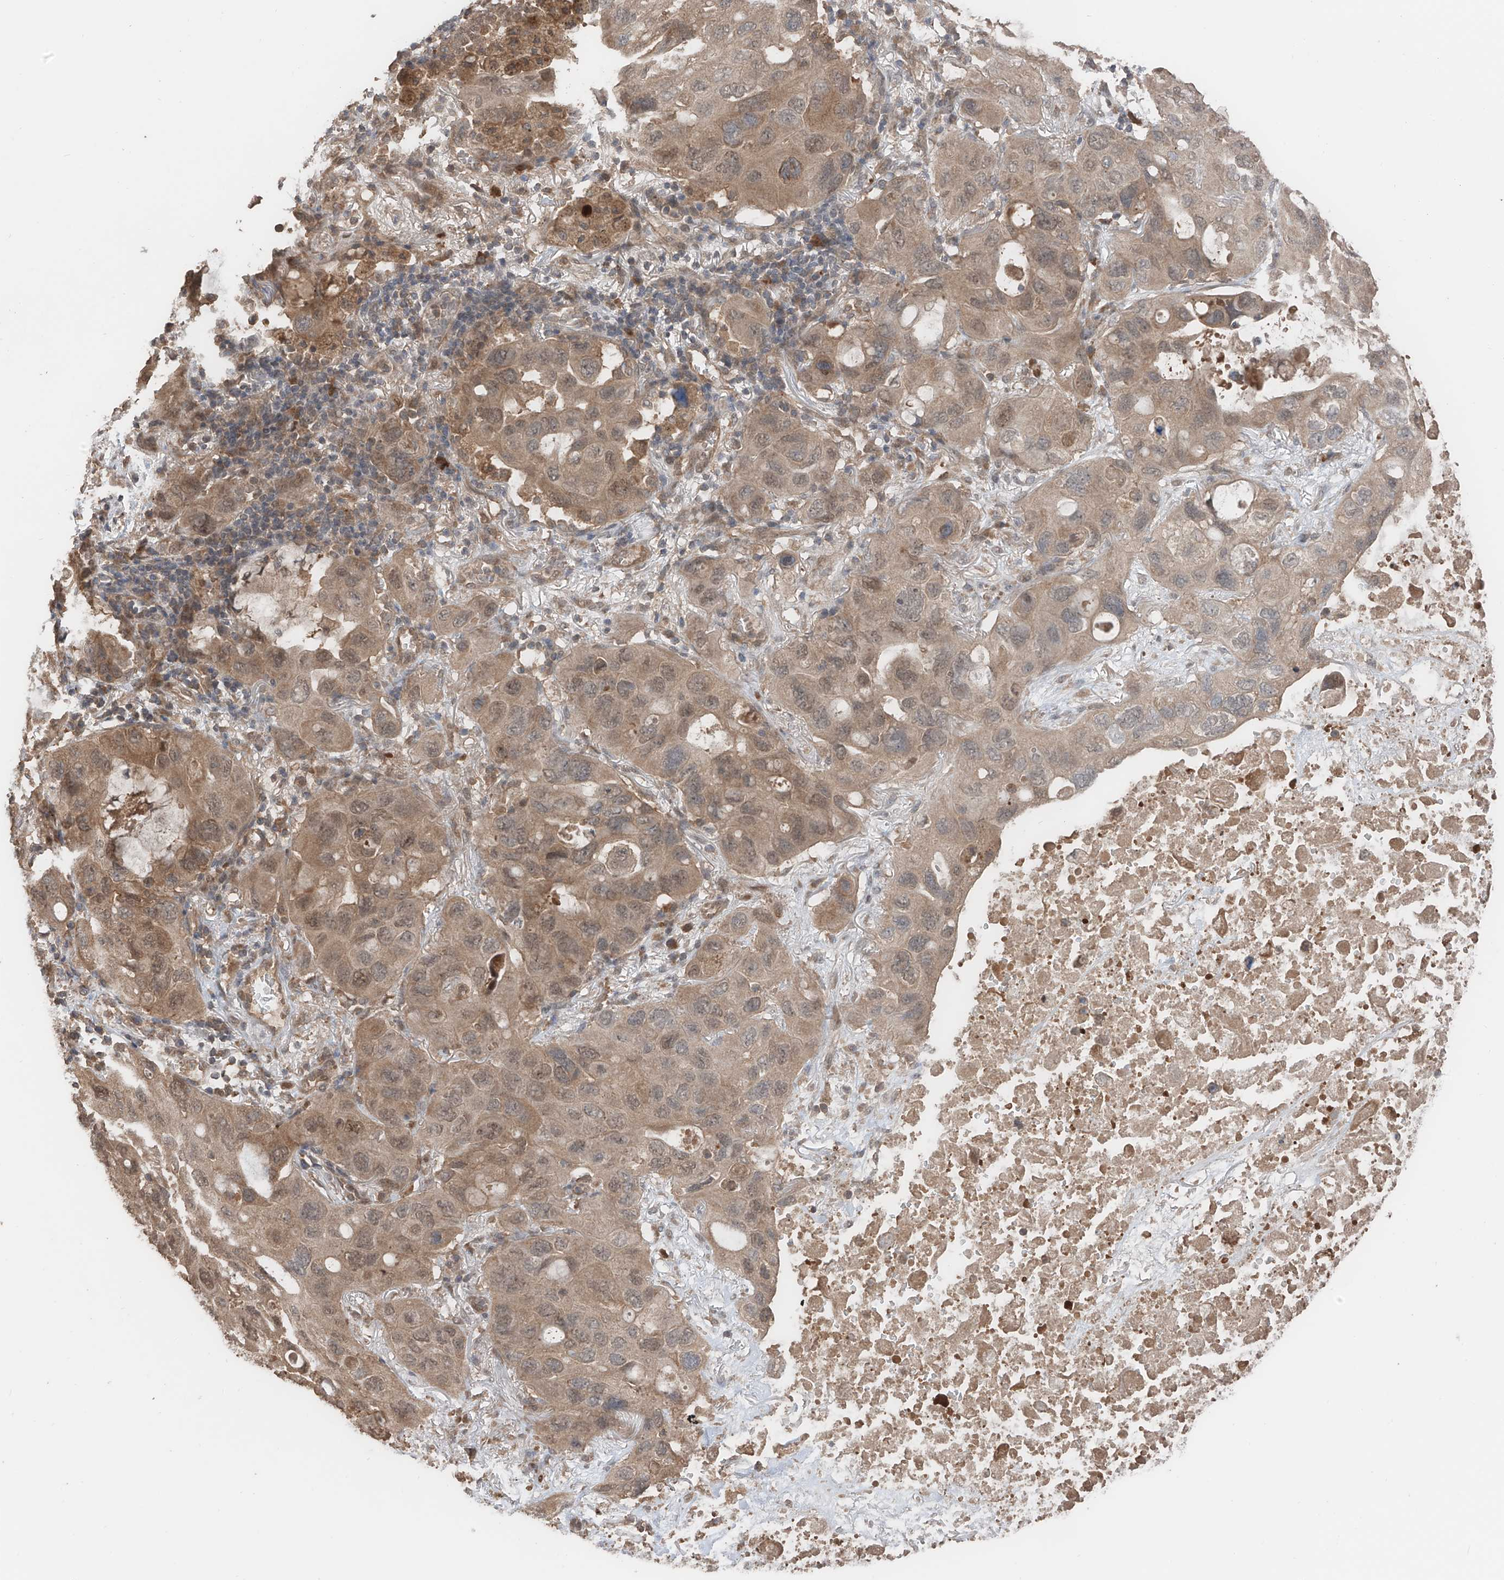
{"staining": {"intensity": "moderate", "quantity": ">75%", "location": "cytoplasmic/membranous,nuclear"}, "tissue": "lung cancer", "cell_type": "Tumor cells", "image_type": "cancer", "snomed": [{"axis": "morphology", "description": "Squamous cell carcinoma, NOS"}, {"axis": "topography", "description": "Lung"}], "caption": "A high-resolution histopathology image shows immunohistochemistry (IHC) staining of lung squamous cell carcinoma, which exhibits moderate cytoplasmic/membranous and nuclear positivity in about >75% of tumor cells.", "gene": "FAM135A", "patient": {"sex": "female", "age": 73}}